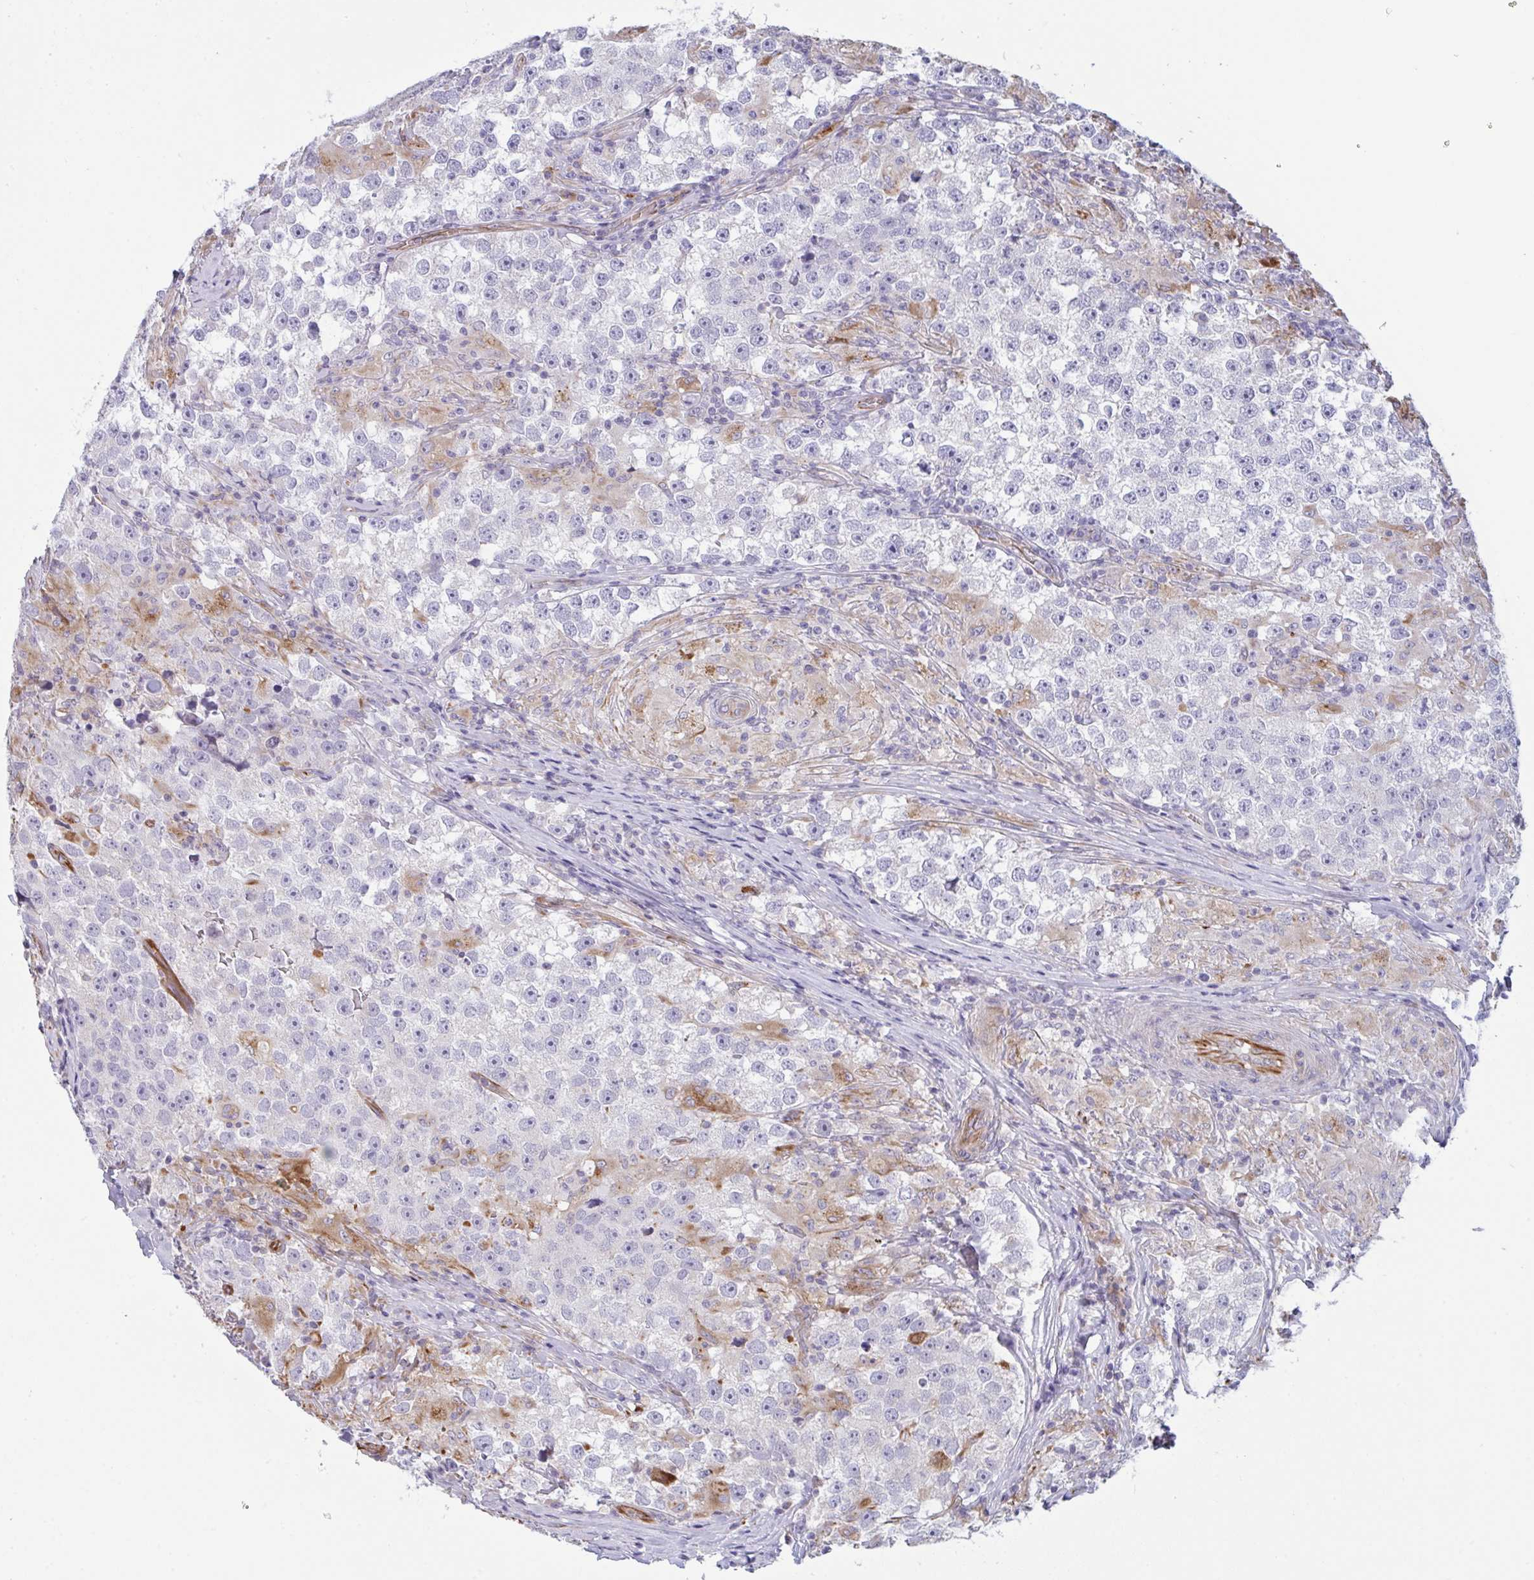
{"staining": {"intensity": "negative", "quantity": "none", "location": "none"}, "tissue": "testis cancer", "cell_type": "Tumor cells", "image_type": "cancer", "snomed": [{"axis": "morphology", "description": "Seminoma, NOS"}, {"axis": "topography", "description": "Testis"}], "caption": "This is an immunohistochemistry histopathology image of human testis cancer. There is no expression in tumor cells.", "gene": "DCBLD1", "patient": {"sex": "male", "age": 46}}